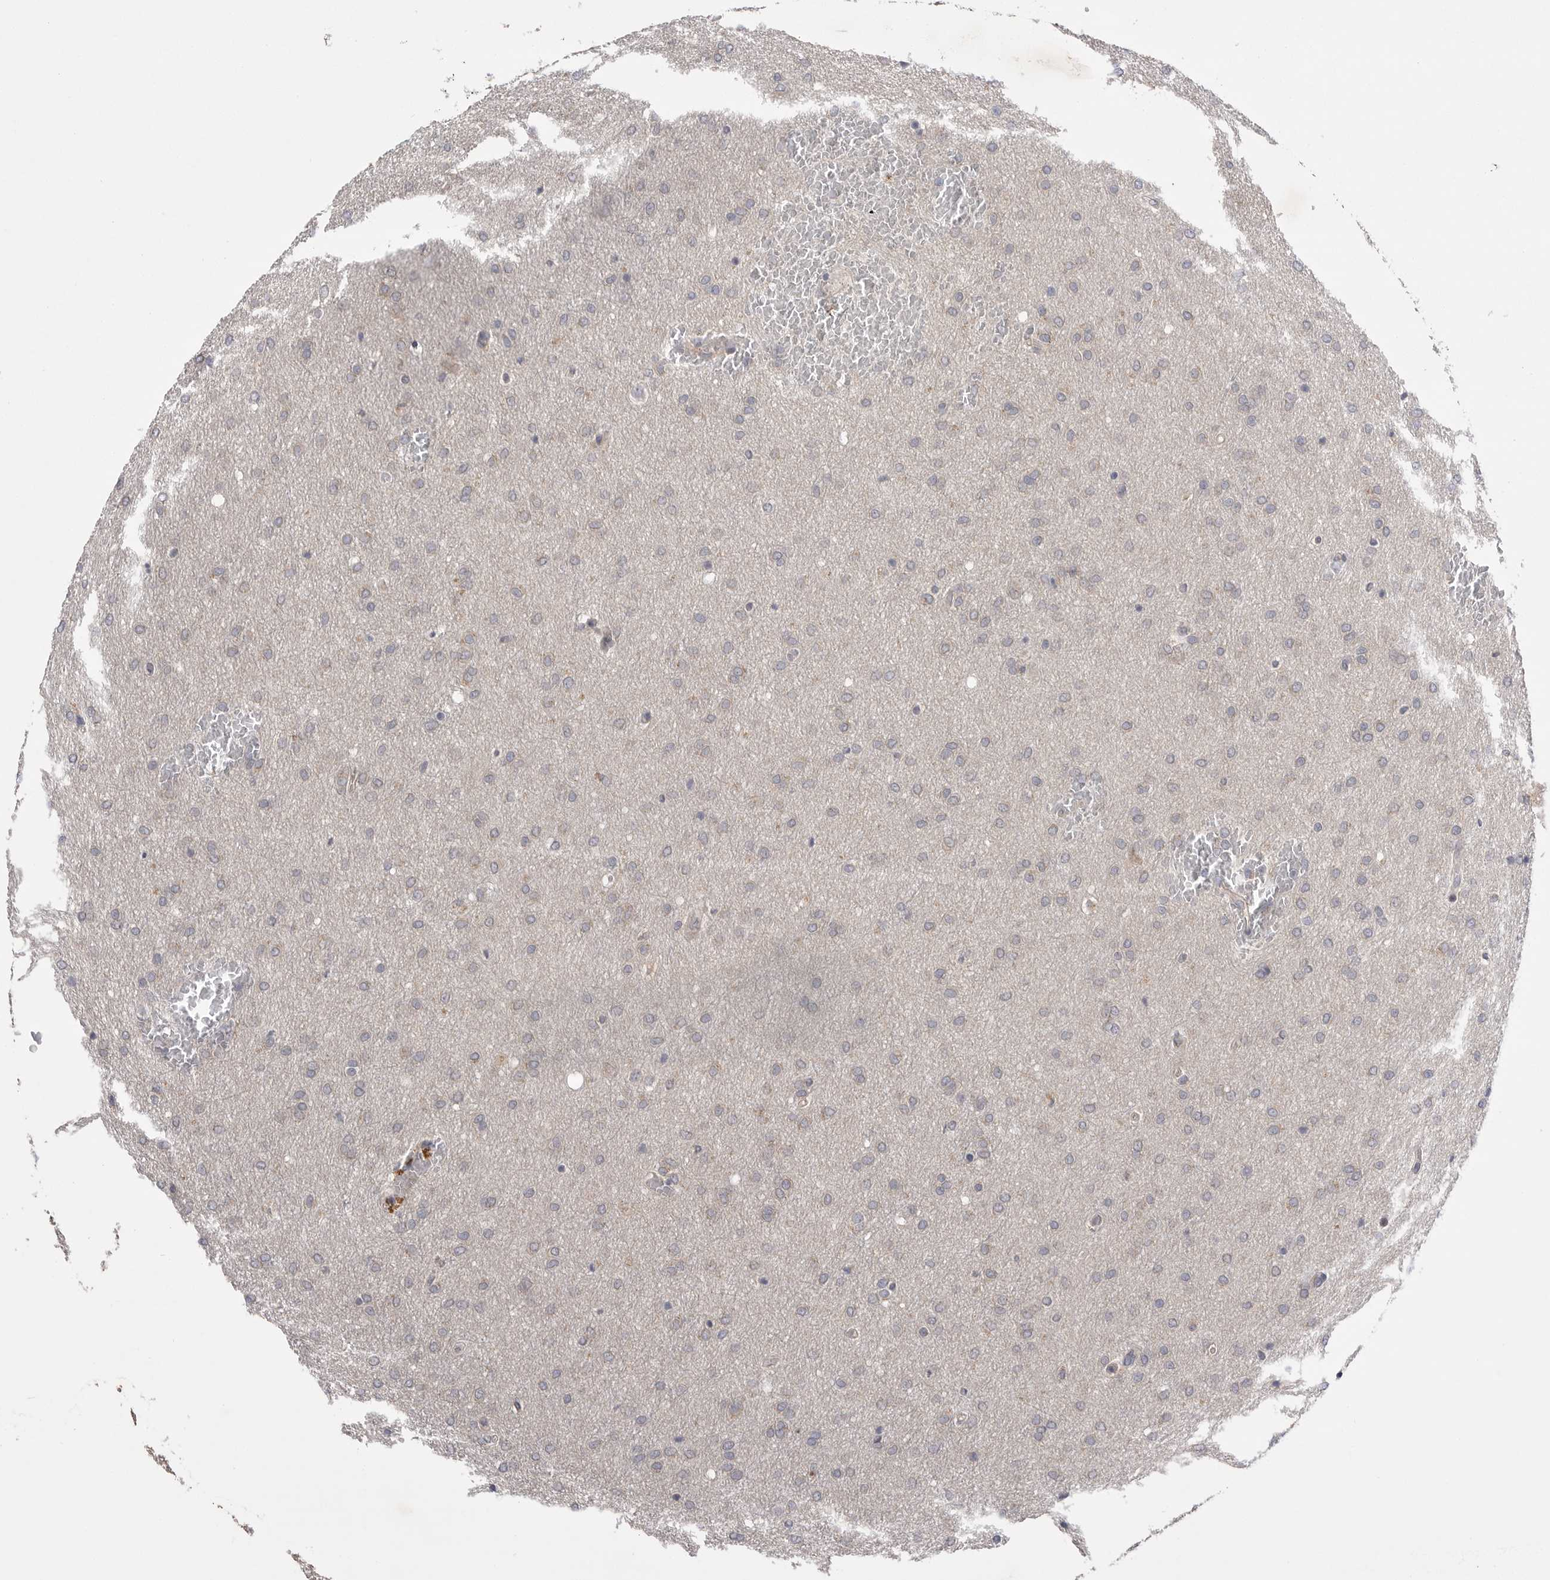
{"staining": {"intensity": "negative", "quantity": "none", "location": "none"}, "tissue": "glioma", "cell_type": "Tumor cells", "image_type": "cancer", "snomed": [{"axis": "morphology", "description": "Glioma, malignant, Low grade"}, {"axis": "topography", "description": "Brain"}], "caption": "Malignant glioma (low-grade) was stained to show a protein in brown. There is no significant positivity in tumor cells.", "gene": "VAC14", "patient": {"sex": "female", "age": 37}}